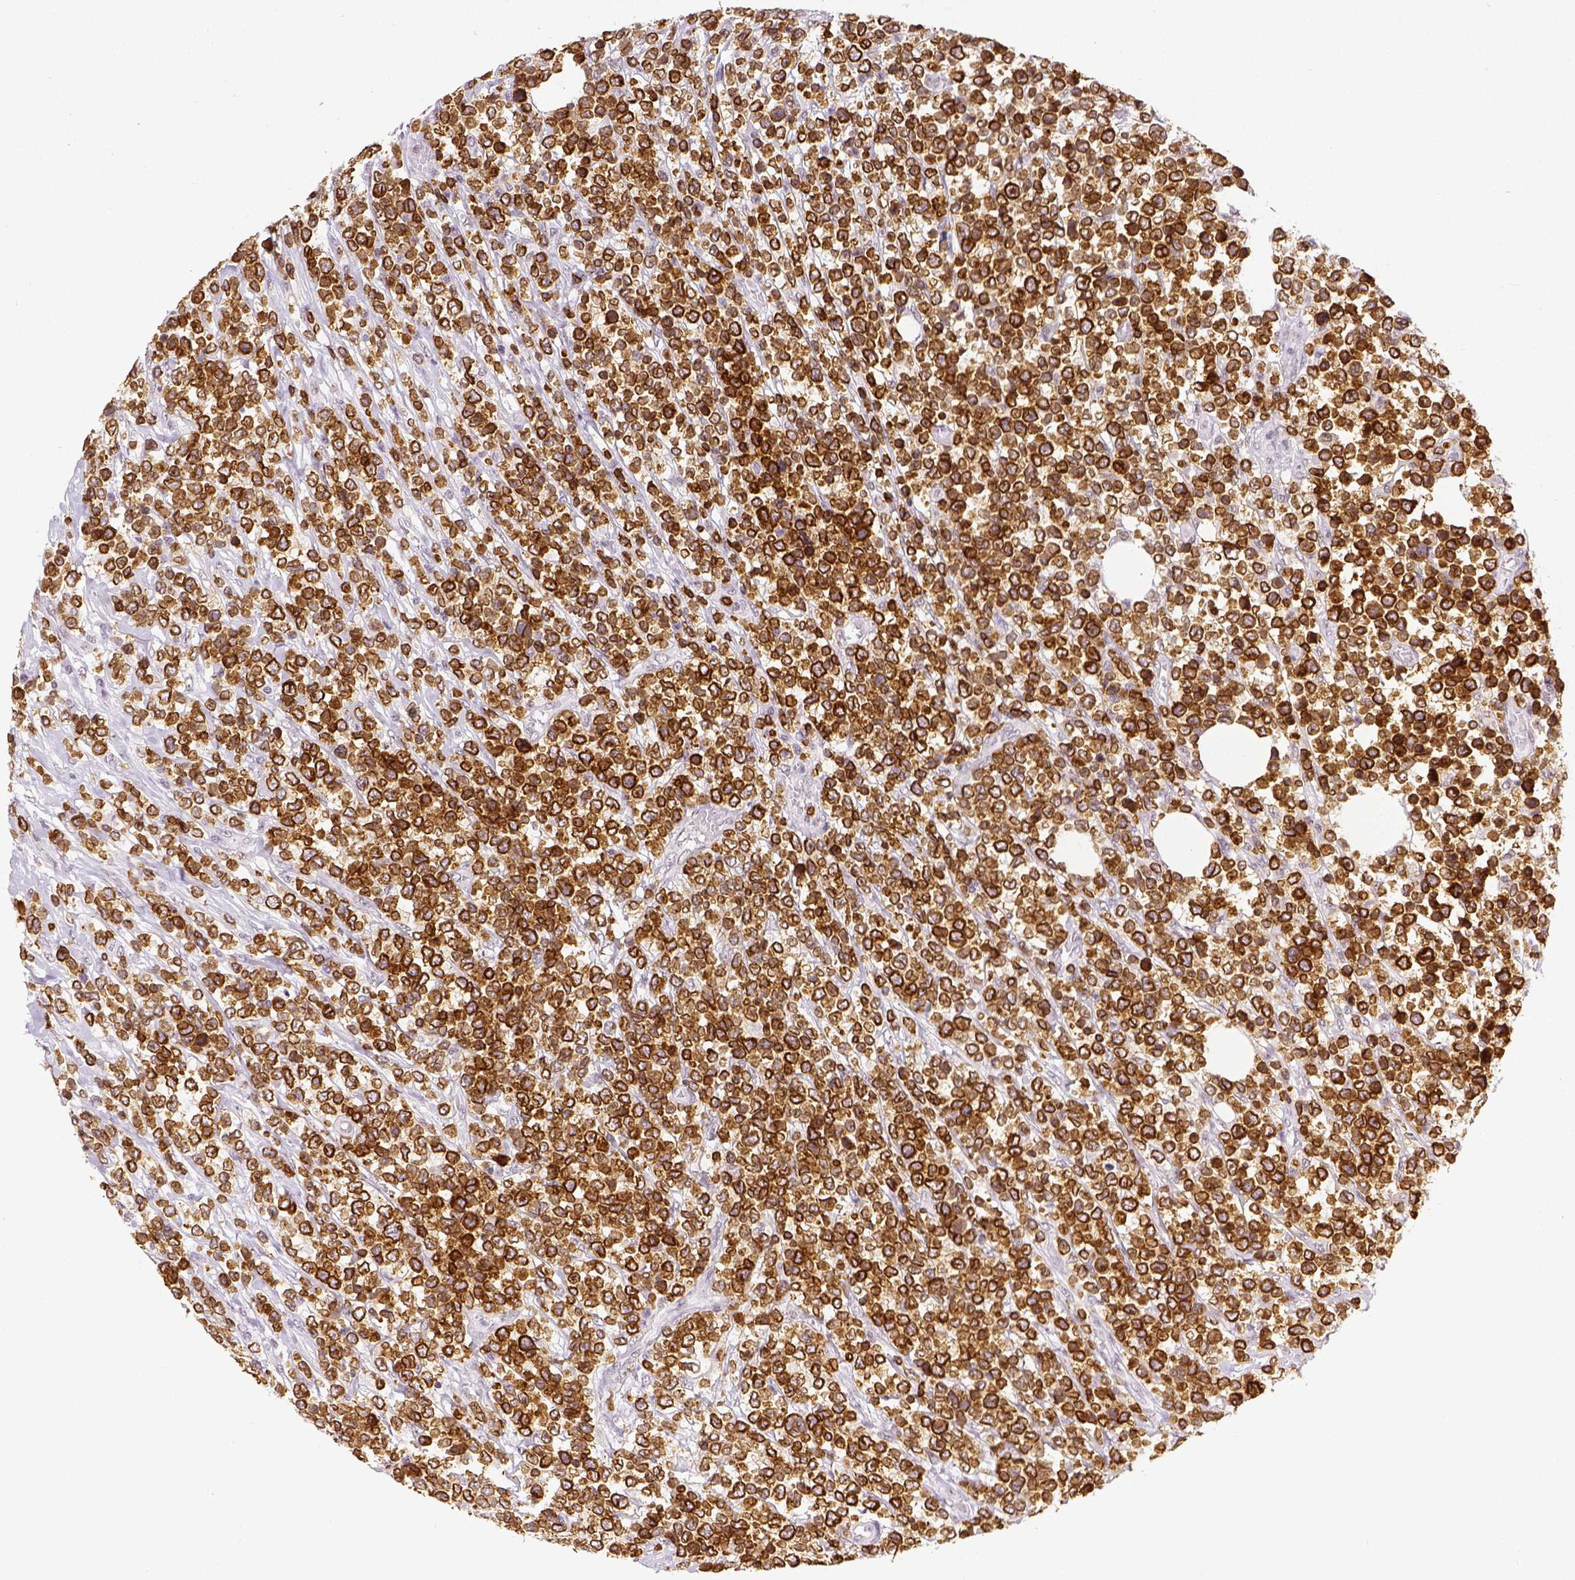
{"staining": {"intensity": "negative", "quantity": "none", "location": "none"}, "tissue": "lymphoma", "cell_type": "Tumor cells", "image_type": "cancer", "snomed": [{"axis": "morphology", "description": "Malignant lymphoma, non-Hodgkin's type, High grade"}, {"axis": "topography", "description": "Soft tissue"}], "caption": "Malignant lymphoma, non-Hodgkin's type (high-grade) was stained to show a protein in brown. There is no significant positivity in tumor cells. (Stains: DAB (3,3'-diaminobenzidine) IHC with hematoxylin counter stain, Microscopy: brightfield microscopy at high magnification).", "gene": "CD3E", "patient": {"sex": "female", "age": 56}}